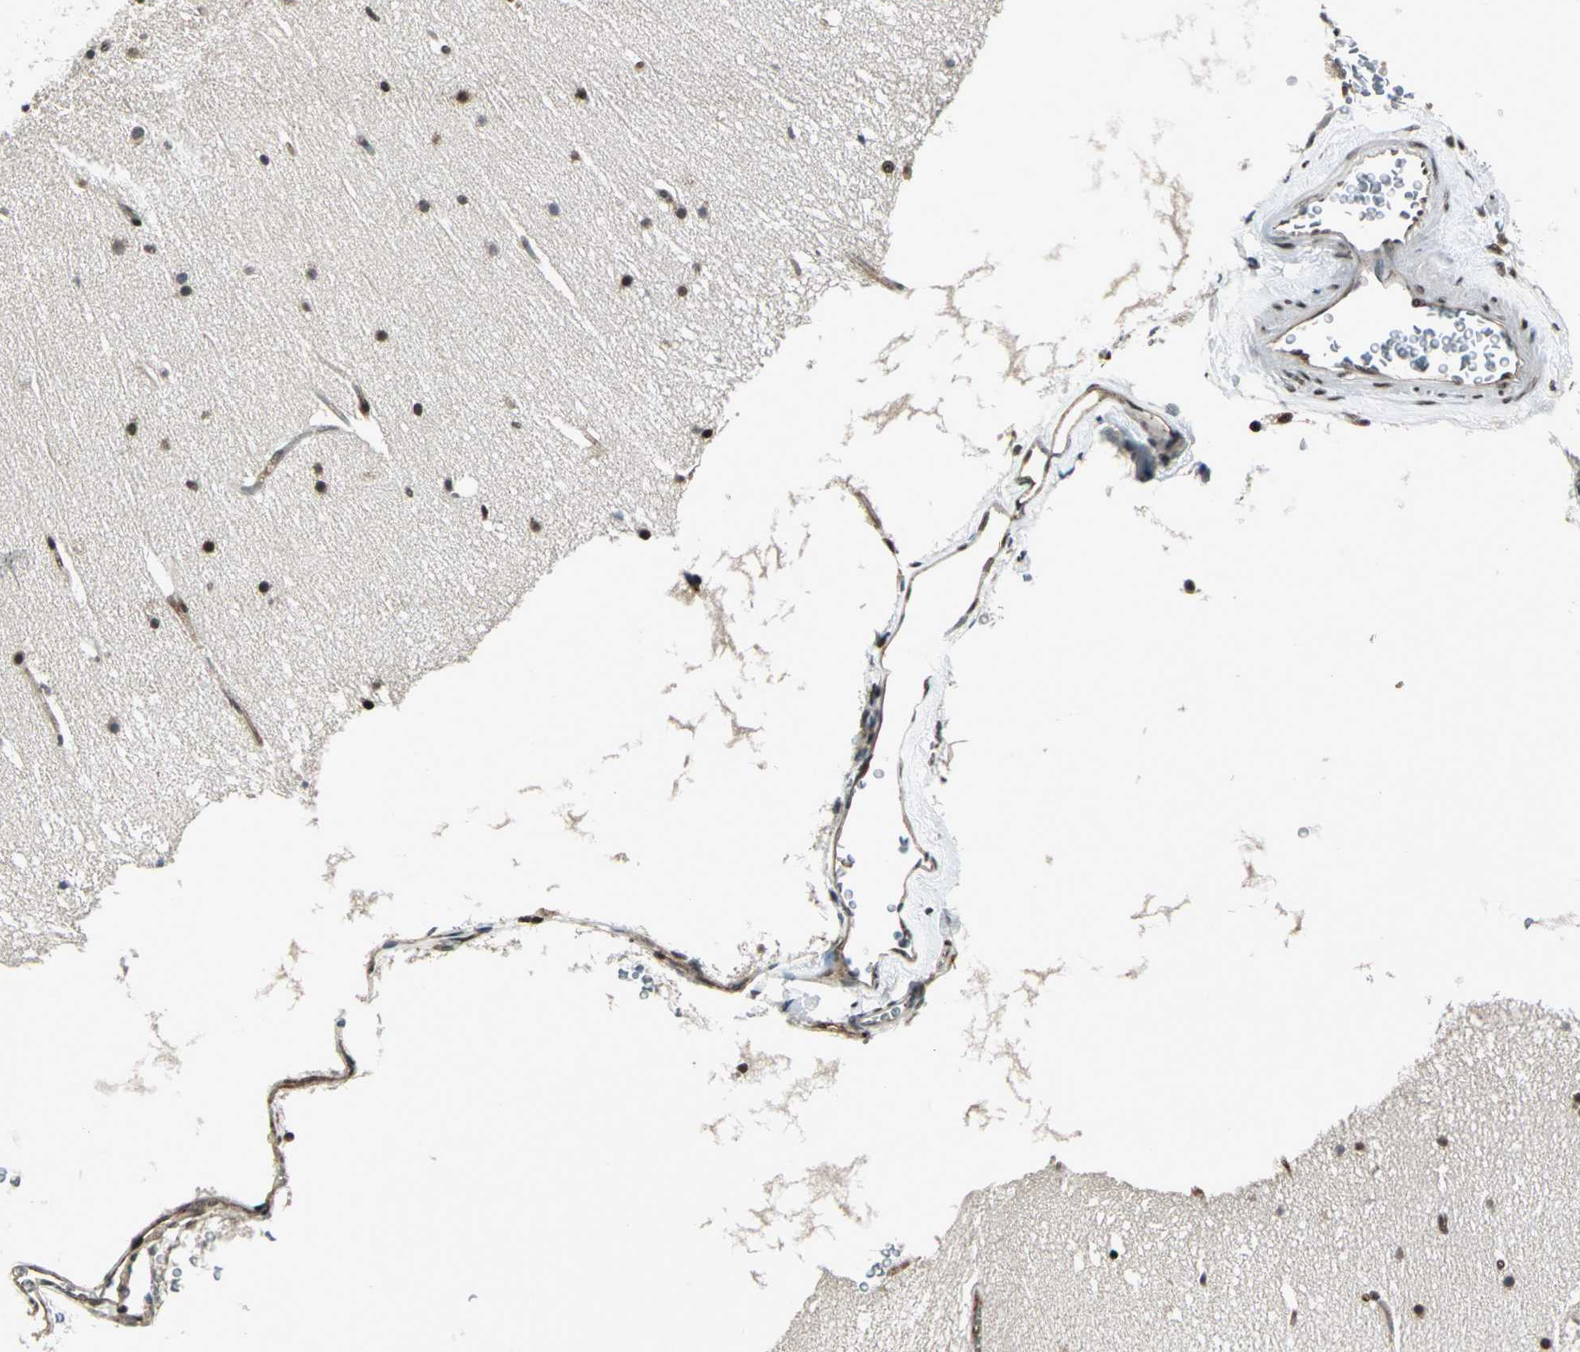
{"staining": {"intensity": "strong", "quantity": ">75%", "location": "nuclear"}, "tissue": "cerebellum", "cell_type": "Cells in granular layer", "image_type": "normal", "snomed": [{"axis": "morphology", "description": "Normal tissue, NOS"}, {"axis": "topography", "description": "Cerebellum"}], "caption": "High-magnification brightfield microscopy of benign cerebellum stained with DAB (3,3'-diaminobenzidine) (brown) and counterstained with hematoxylin (blue). cells in granular layer exhibit strong nuclear staining is appreciated in about>75% of cells. (Stains: DAB (3,3'-diaminobenzidine) in brown, nuclei in blue, Microscopy: brightfield microscopy at high magnification).", "gene": "NR2C2", "patient": {"sex": "female", "age": 19}}